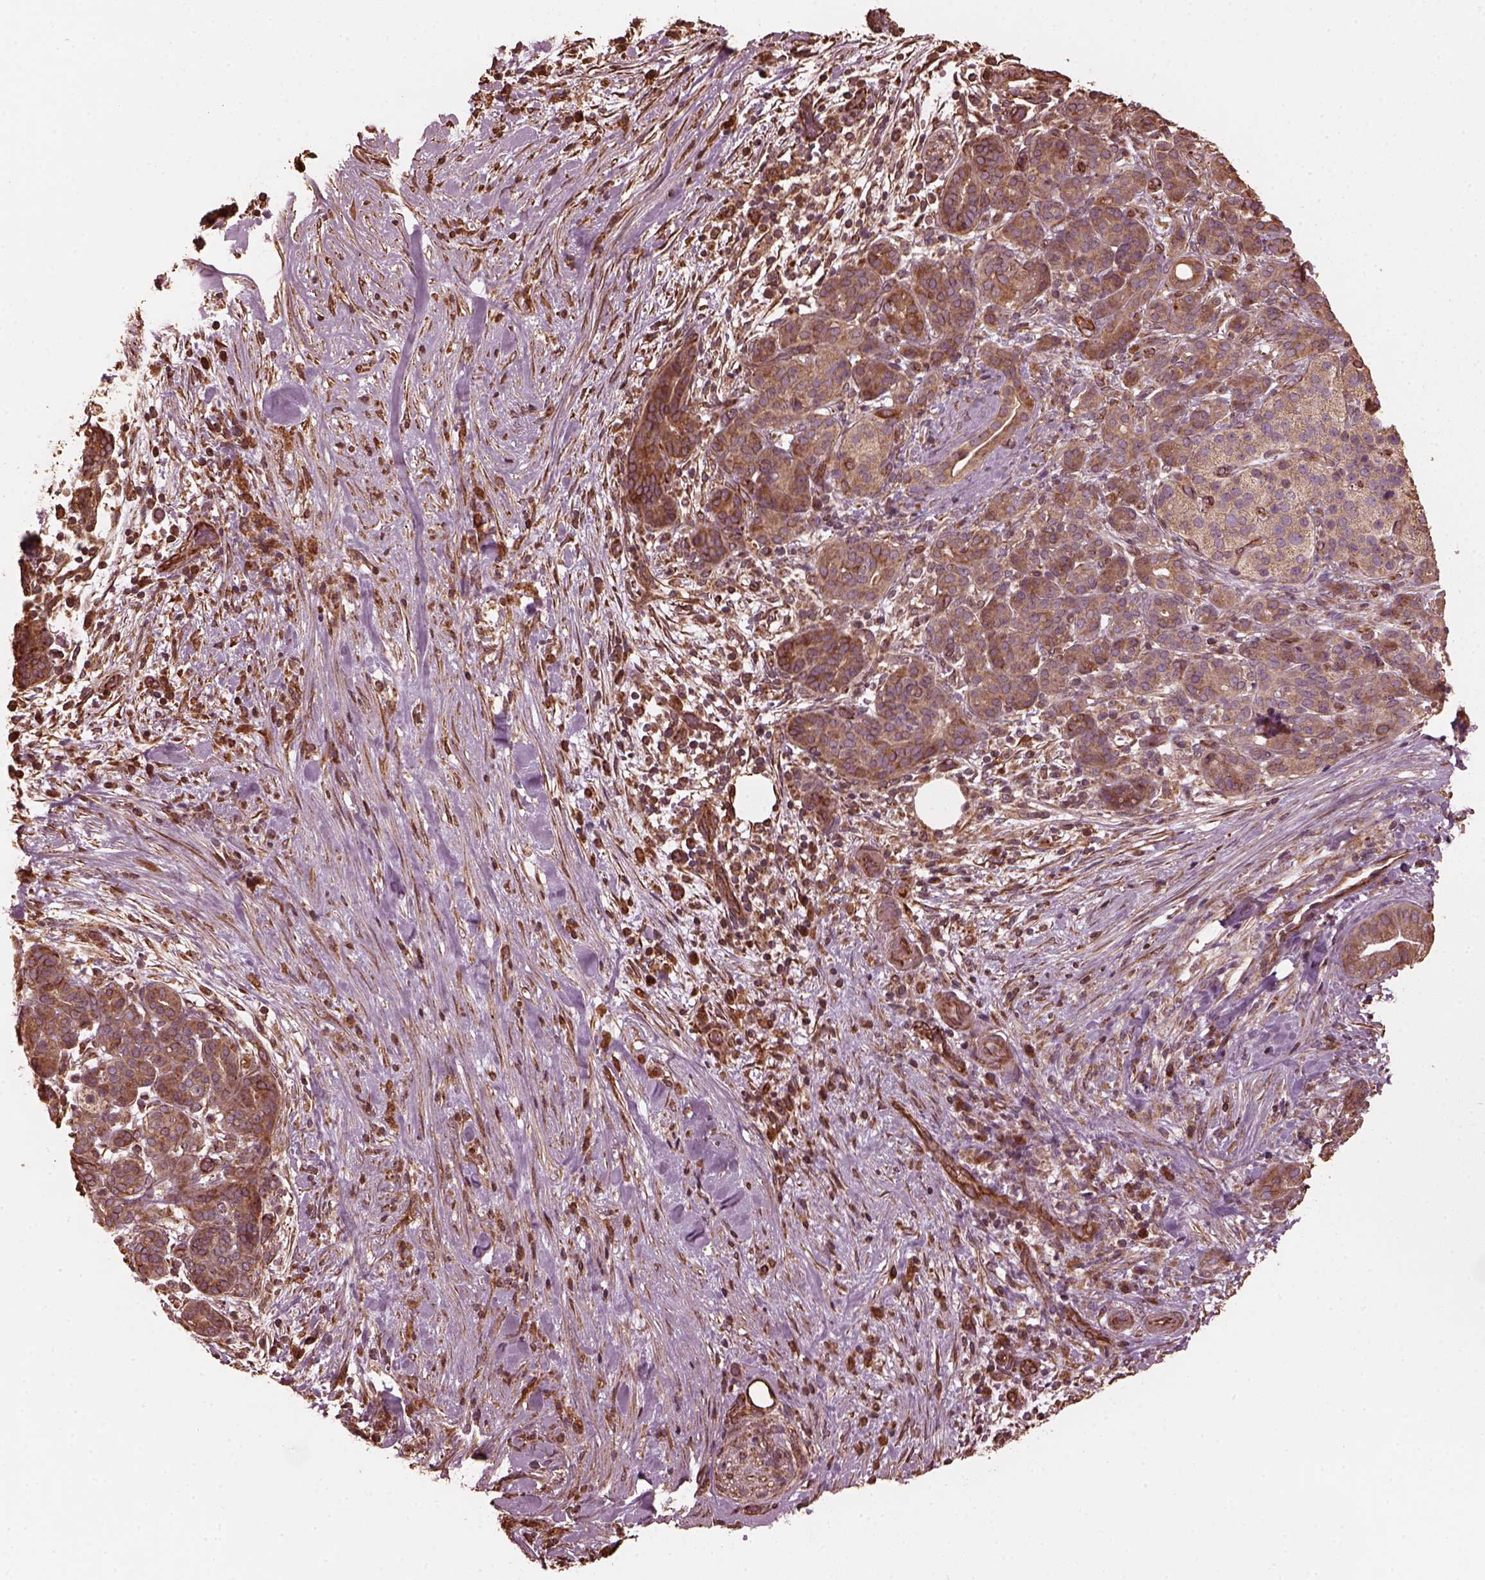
{"staining": {"intensity": "moderate", "quantity": "25%-75%", "location": "cytoplasmic/membranous"}, "tissue": "pancreatic cancer", "cell_type": "Tumor cells", "image_type": "cancer", "snomed": [{"axis": "morphology", "description": "Adenocarcinoma, NOS"}, {"axis": "topography", "description": "Pancreas"}], "caption": "A medium amount of moderate cytoplasmic/membranous positivity is identified in about 25%-75% of tumor cells in pancreatic adenocarcinoma tissue. (DAB (3,3'-diaminobenzidine) IHC, brown staining for protein, blue staining for nuclei).", "gene": "GTPBP1", "patient": {"sex": "male", "age": 44}}